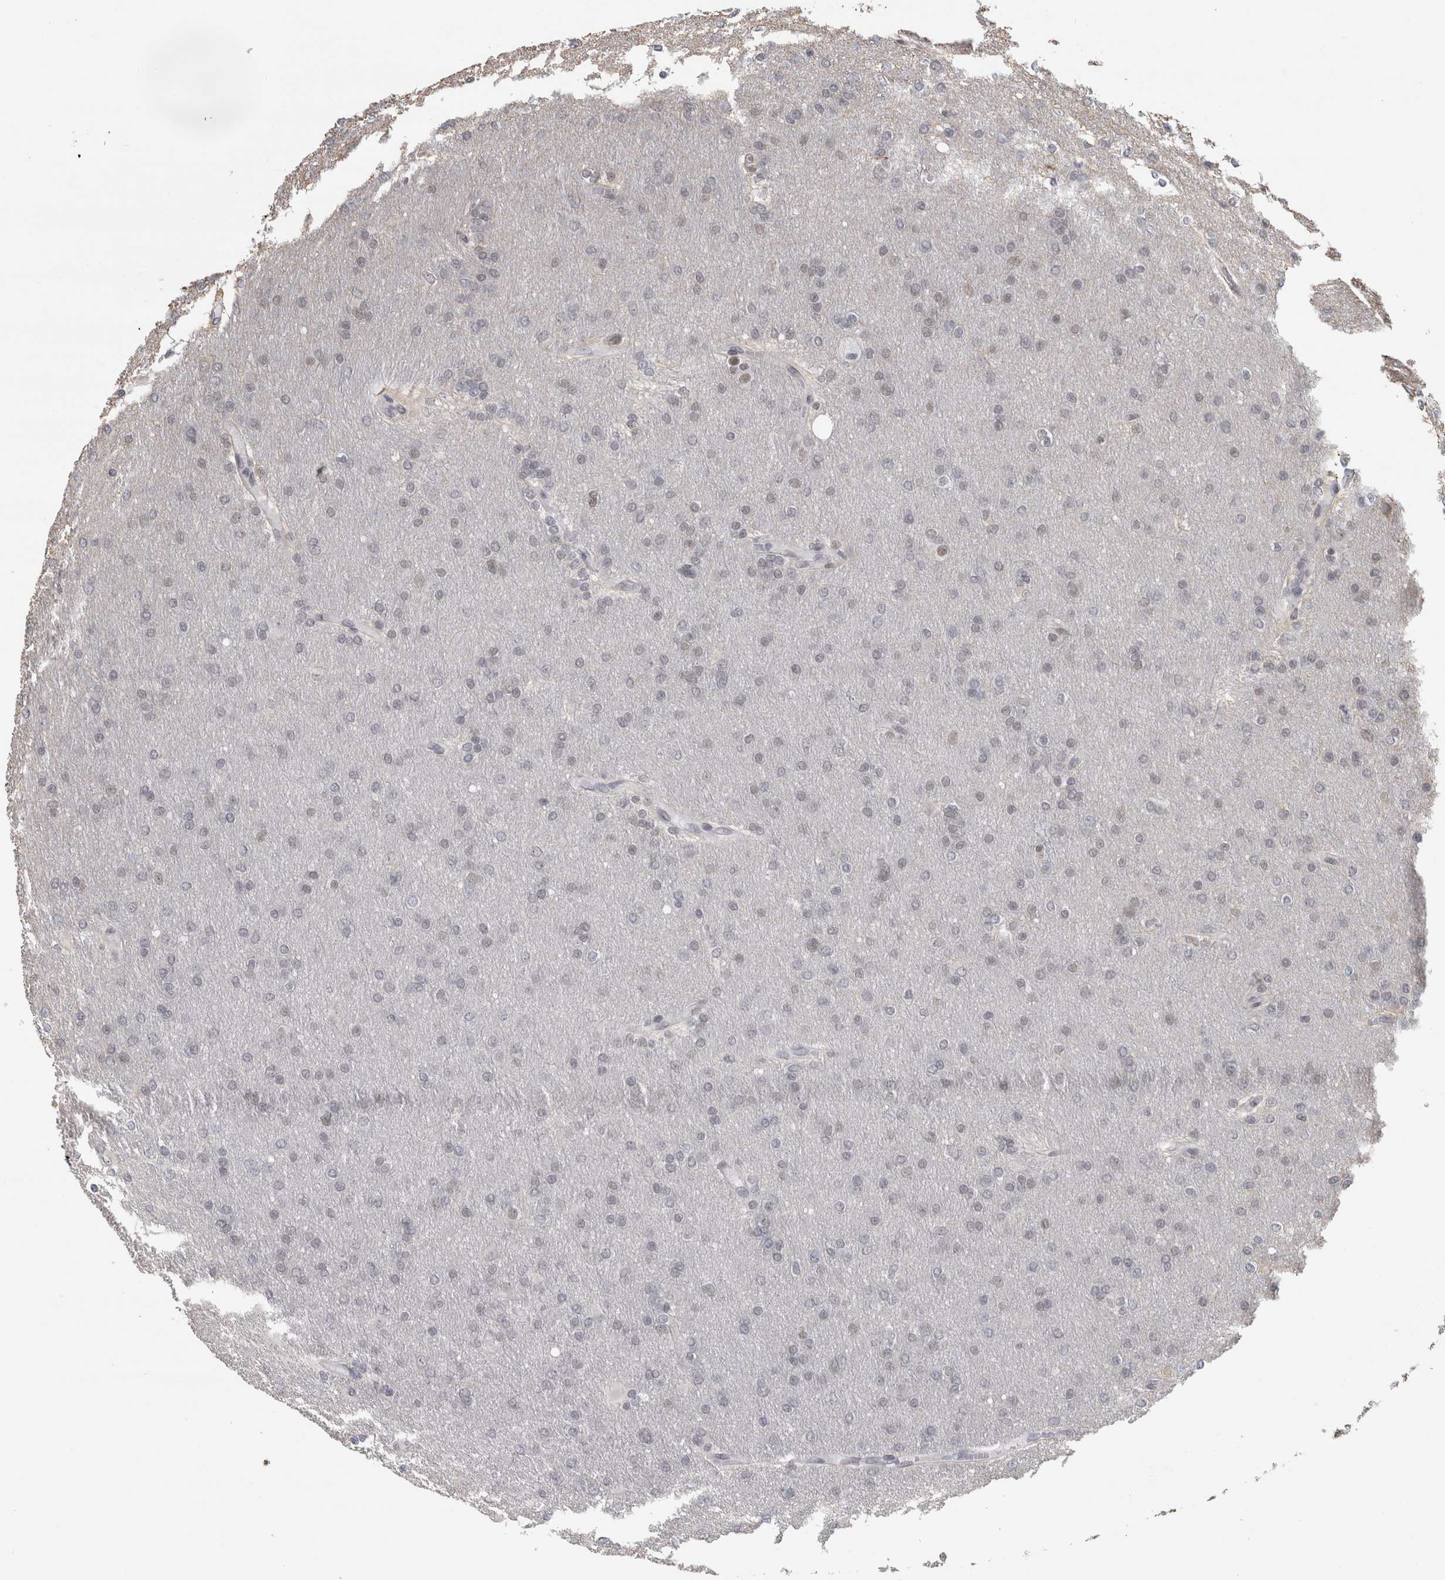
{"staining": {"intensity": "weak", "quantity": "<25%", "location": "nuclear"}, "tissue": "glioma", "cell_type": "Tumor cells", "image_type": "cancer", "snomed": [{"axis": "morphology", "description": "Glioma, malignant, High grade"}, {"axis": "topography", "description": "Cerebral cortex"}], "caption": "The image displays no significant staining in tumor cells of high-grade glioma (malignant). (Stains: DAB (3,3'-diaminobenzidine) immunohistochemistry (IHC) with hematoxylin counter stain, Microscopy: brightfield microscopy at high magnification).", "gene": "ARID4B", "patient": {"sex": "female", "age": 36}}